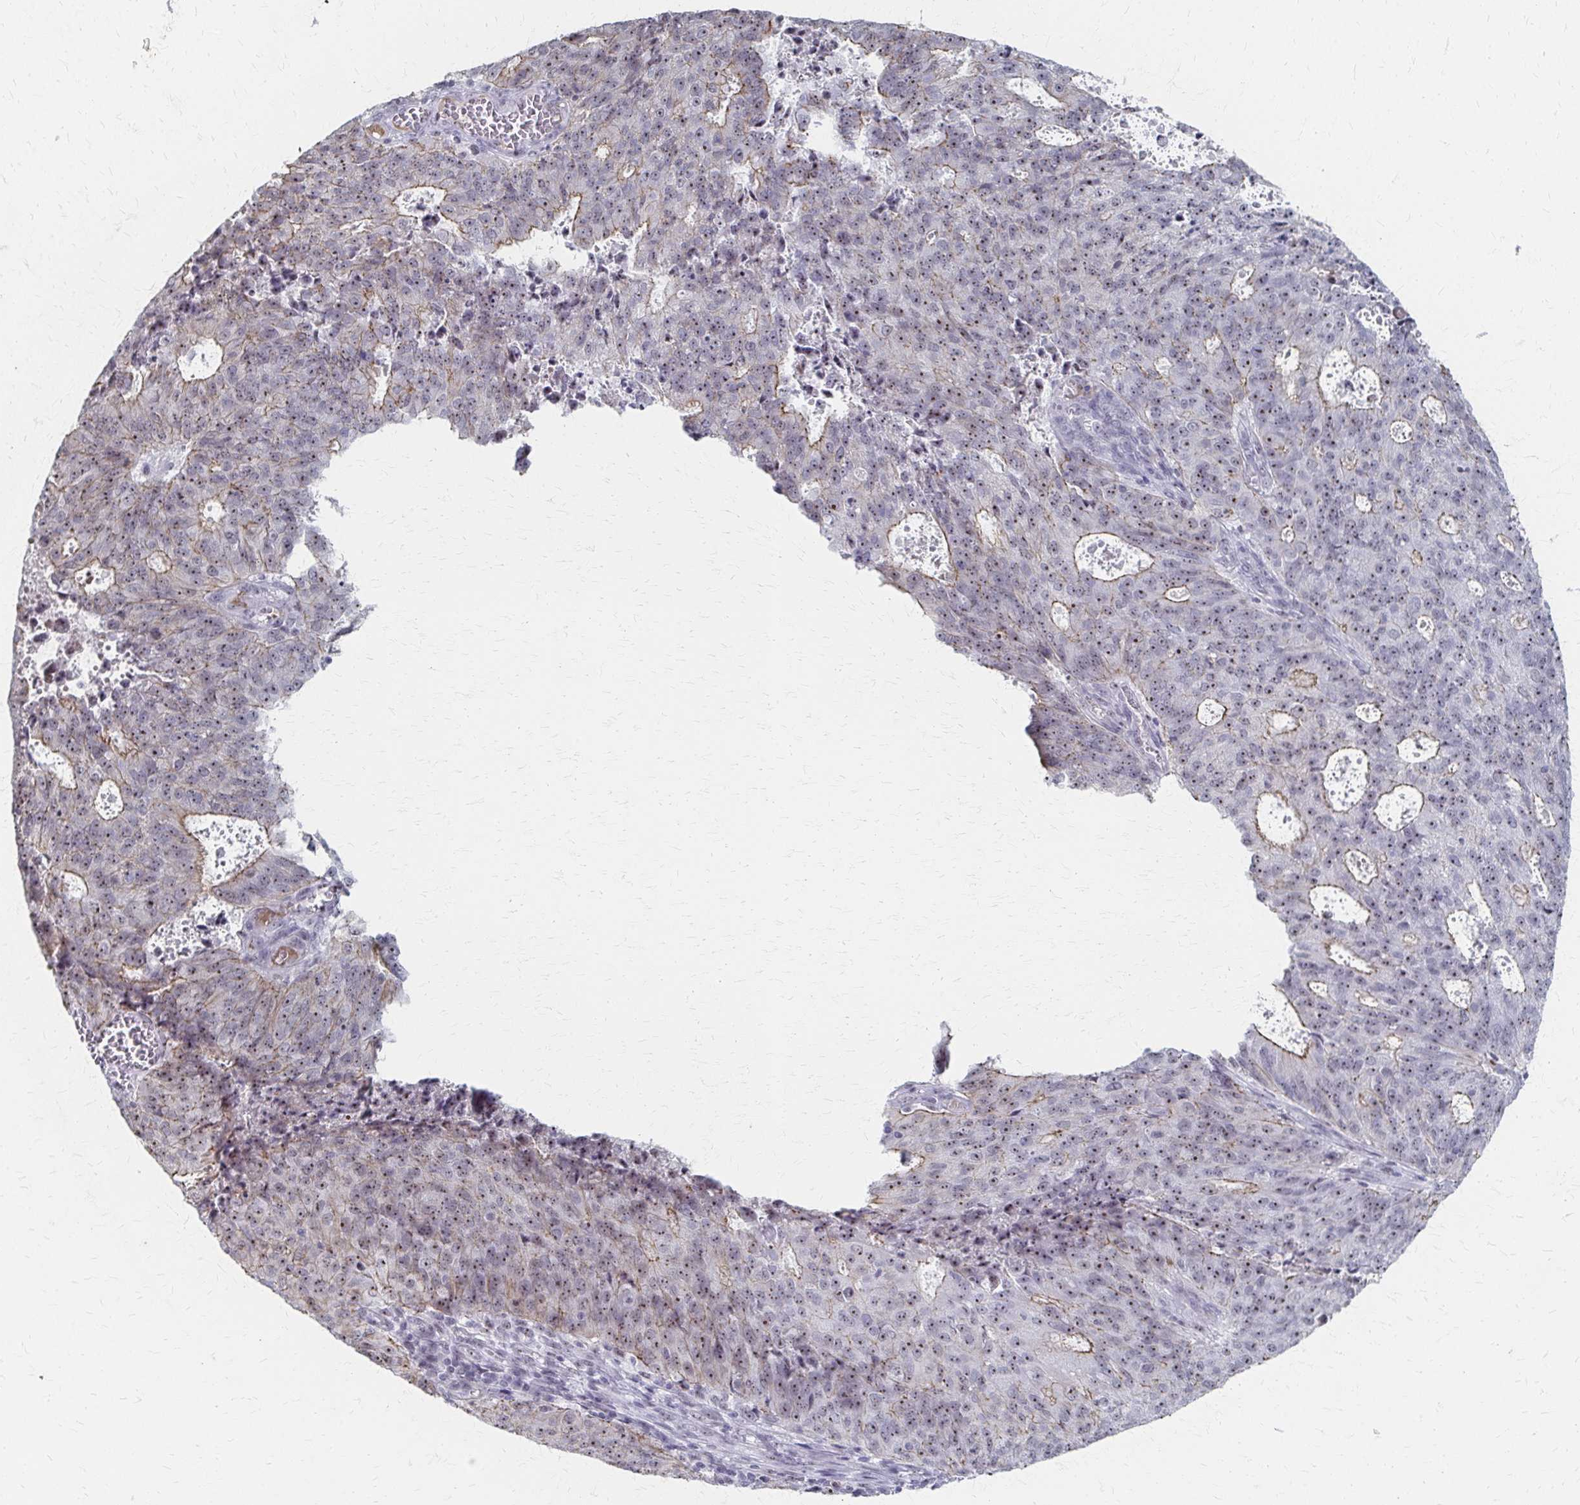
{"staining": {"intensity": "weak", "quantity": "25%-75%", "location": "cytoplasmic/membranous,nuclear"}, "tissue": "endometrial cancer", "cell_type": "Tumor cells", "image_type": "cancer", "snomed": [{"axis": "morphology", "description": "Adenocarcinoma, NOS"}, {"axis": "topography", "description": "Endometrium"}], "caption": "Weak cytoplasmic/membranous and nuclear positivity for a protein is identified in approximately 25%-75% of tumor cells of endometrial cancer (adenocarcinoma) using immunohistochemistry (IHC).", "gene": "PES1", "patient": {"sex": "female", "age": 82}}